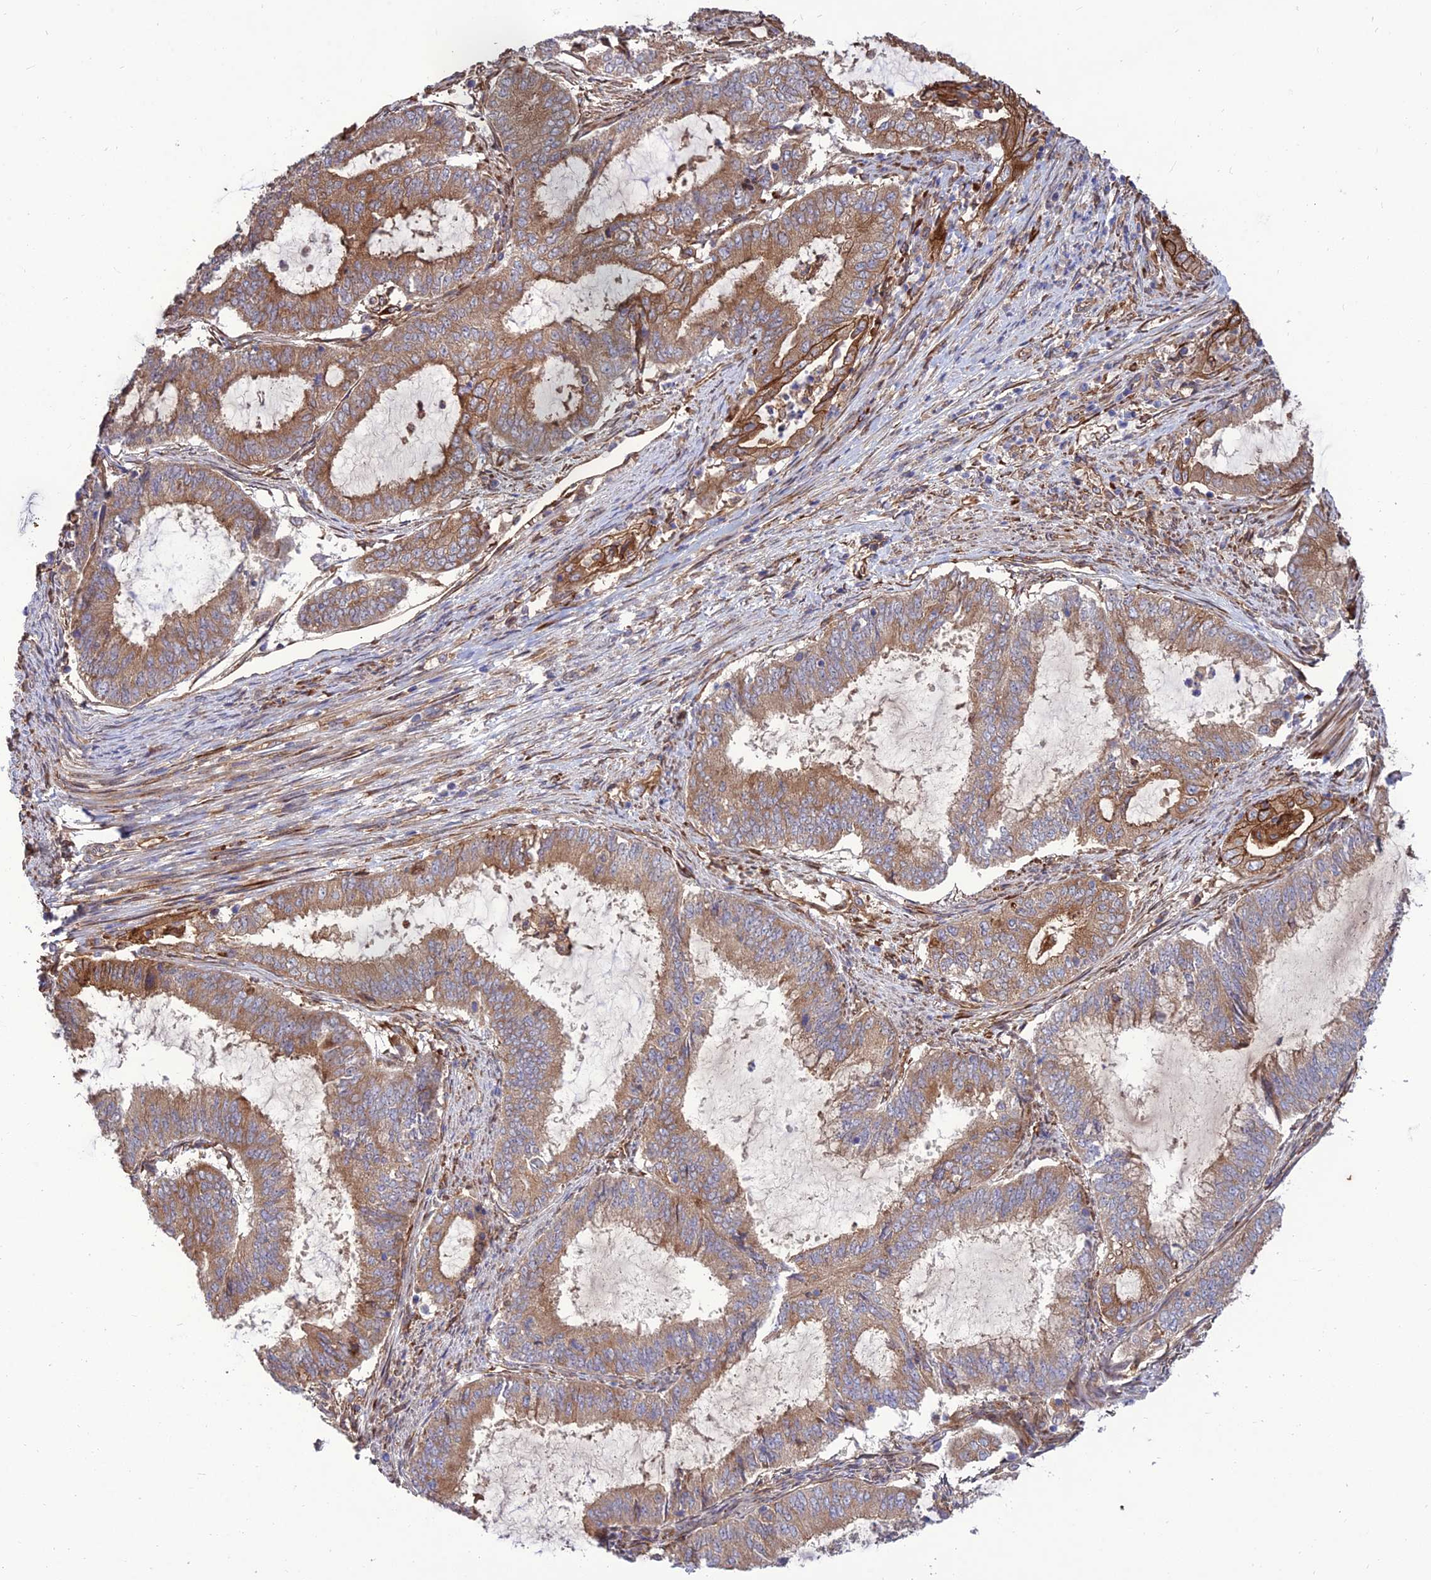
{"staining": {"intensity": "moderate", "quantity": ">75%", "location": "cytoplasmic/membranous"}, "tissue": "endometrial cancer", "cell_type": "Tumor cells", "image_type": "cancer", "snomed": [{"axis": "morphology", "description": "Adenocarcinoma, NOS"}, {"axis": "topography", "description": "Endometrium"}], "caption": "High-magnification brightfield microscopy of endometrial adenocarcinoma stained with DAB (3,3'-diaminobenzidine) (brown) and counterstained with hematoxylin (blue). tumor cells exhibit moderate cytoplasmic/membranous expression is present in about>75% of cells.", "gene": "CRTAP", "patient": {"sex": "female", "age": 51}}